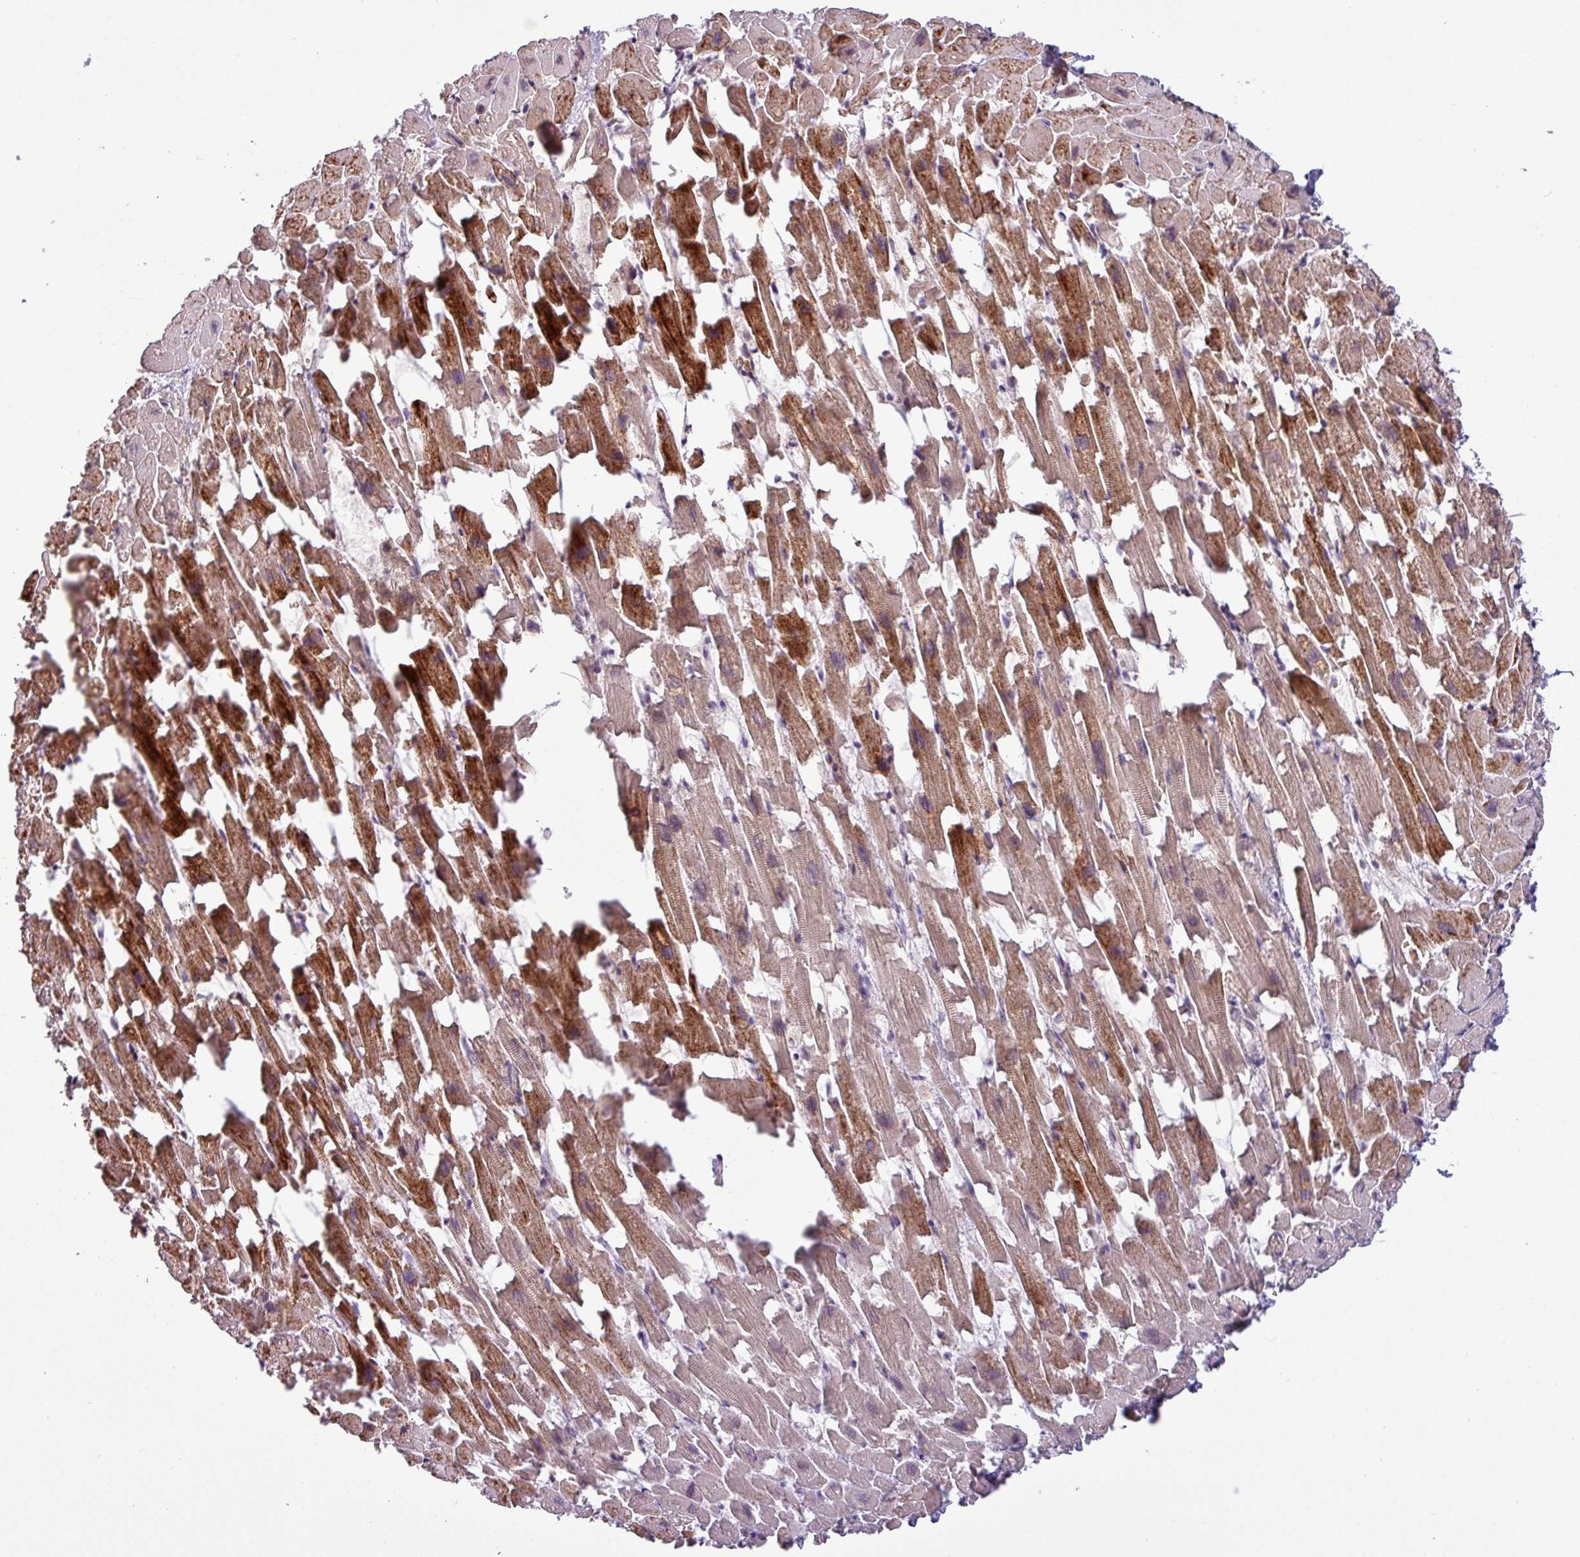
{"staining": {"intensity": "strong", "quantity": "25%-75%", "location": "cytoplasmic/membranous"}, "tissue": "heart muscle", "cell_type": "Cardiomyocytes", "image_type": "normal", "snomed": [{"axis": "morphology", "description": "Normal tissue, NOS"}, {"axis": "topography", "description": "Heart"}], "caption": "Cardiomyocytes show high levels of strong cytoplasmic/membranous expression in about 25%-75% of cells in normal heart muscle.", "gene": "ZNF667", "patient": {"sex": "female", "age": 64}}